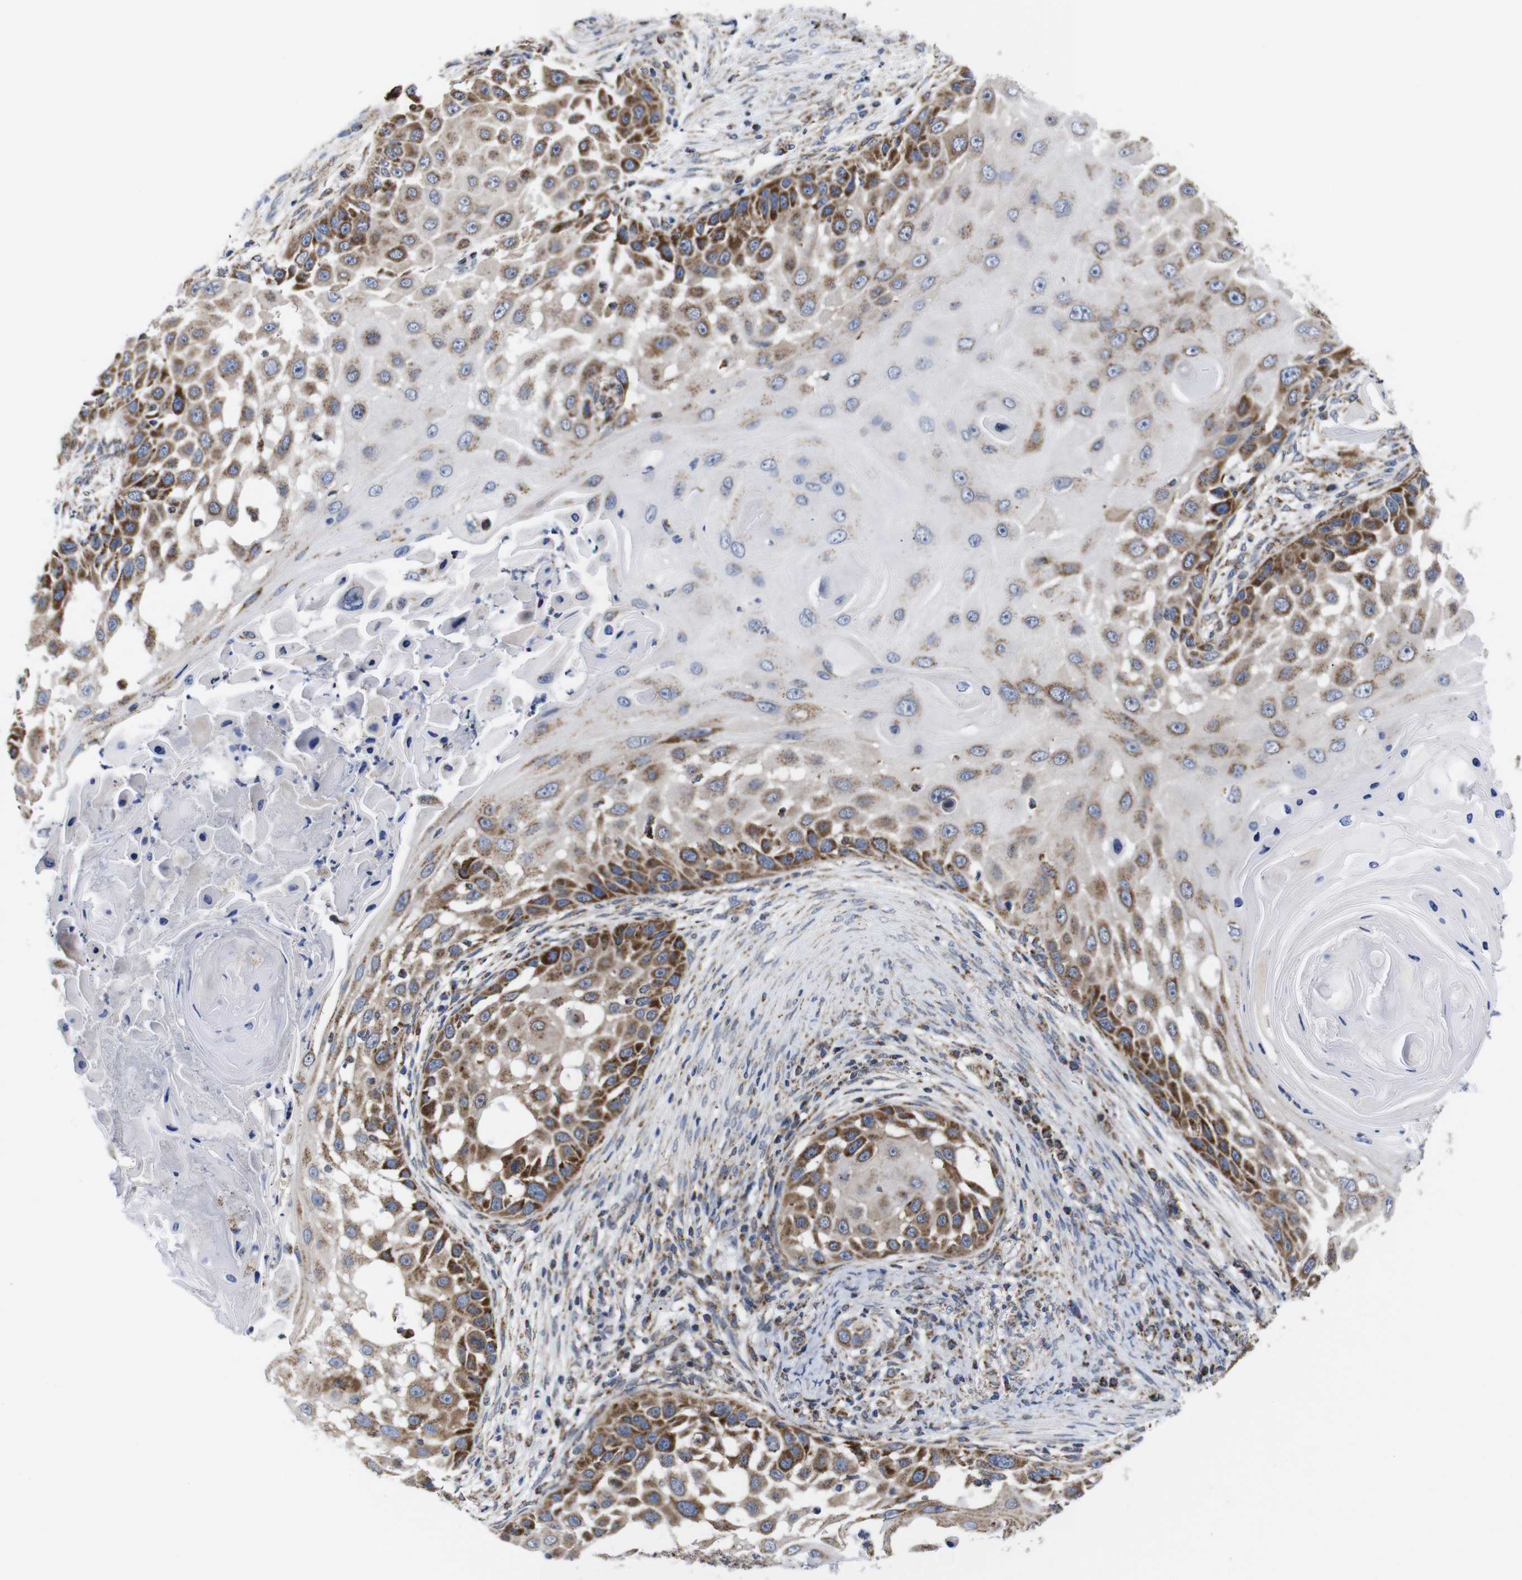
{"staining": {"intensity": "strong", "quantity": "25%-75%", "location": "cytoplasmic/membranous"}, "tissue": "skin cancer", "cell_type": "Tumor cells", "image_type": "cancer", "snomed": [{"axis": "morphology", "description": "Squamous cell carcinoma, NOS"}, {"axis": "topography", "description": "Skin"}], "caption": "This photomicrograph shows IHC staining of skin cancer (squamous cell carcinoma), with high strong cytoplasmic/membranous expression in about 25%-75% of tumor cells.", "gene": "C17orf80", "patient": {"sex": "female", "age": 44}}